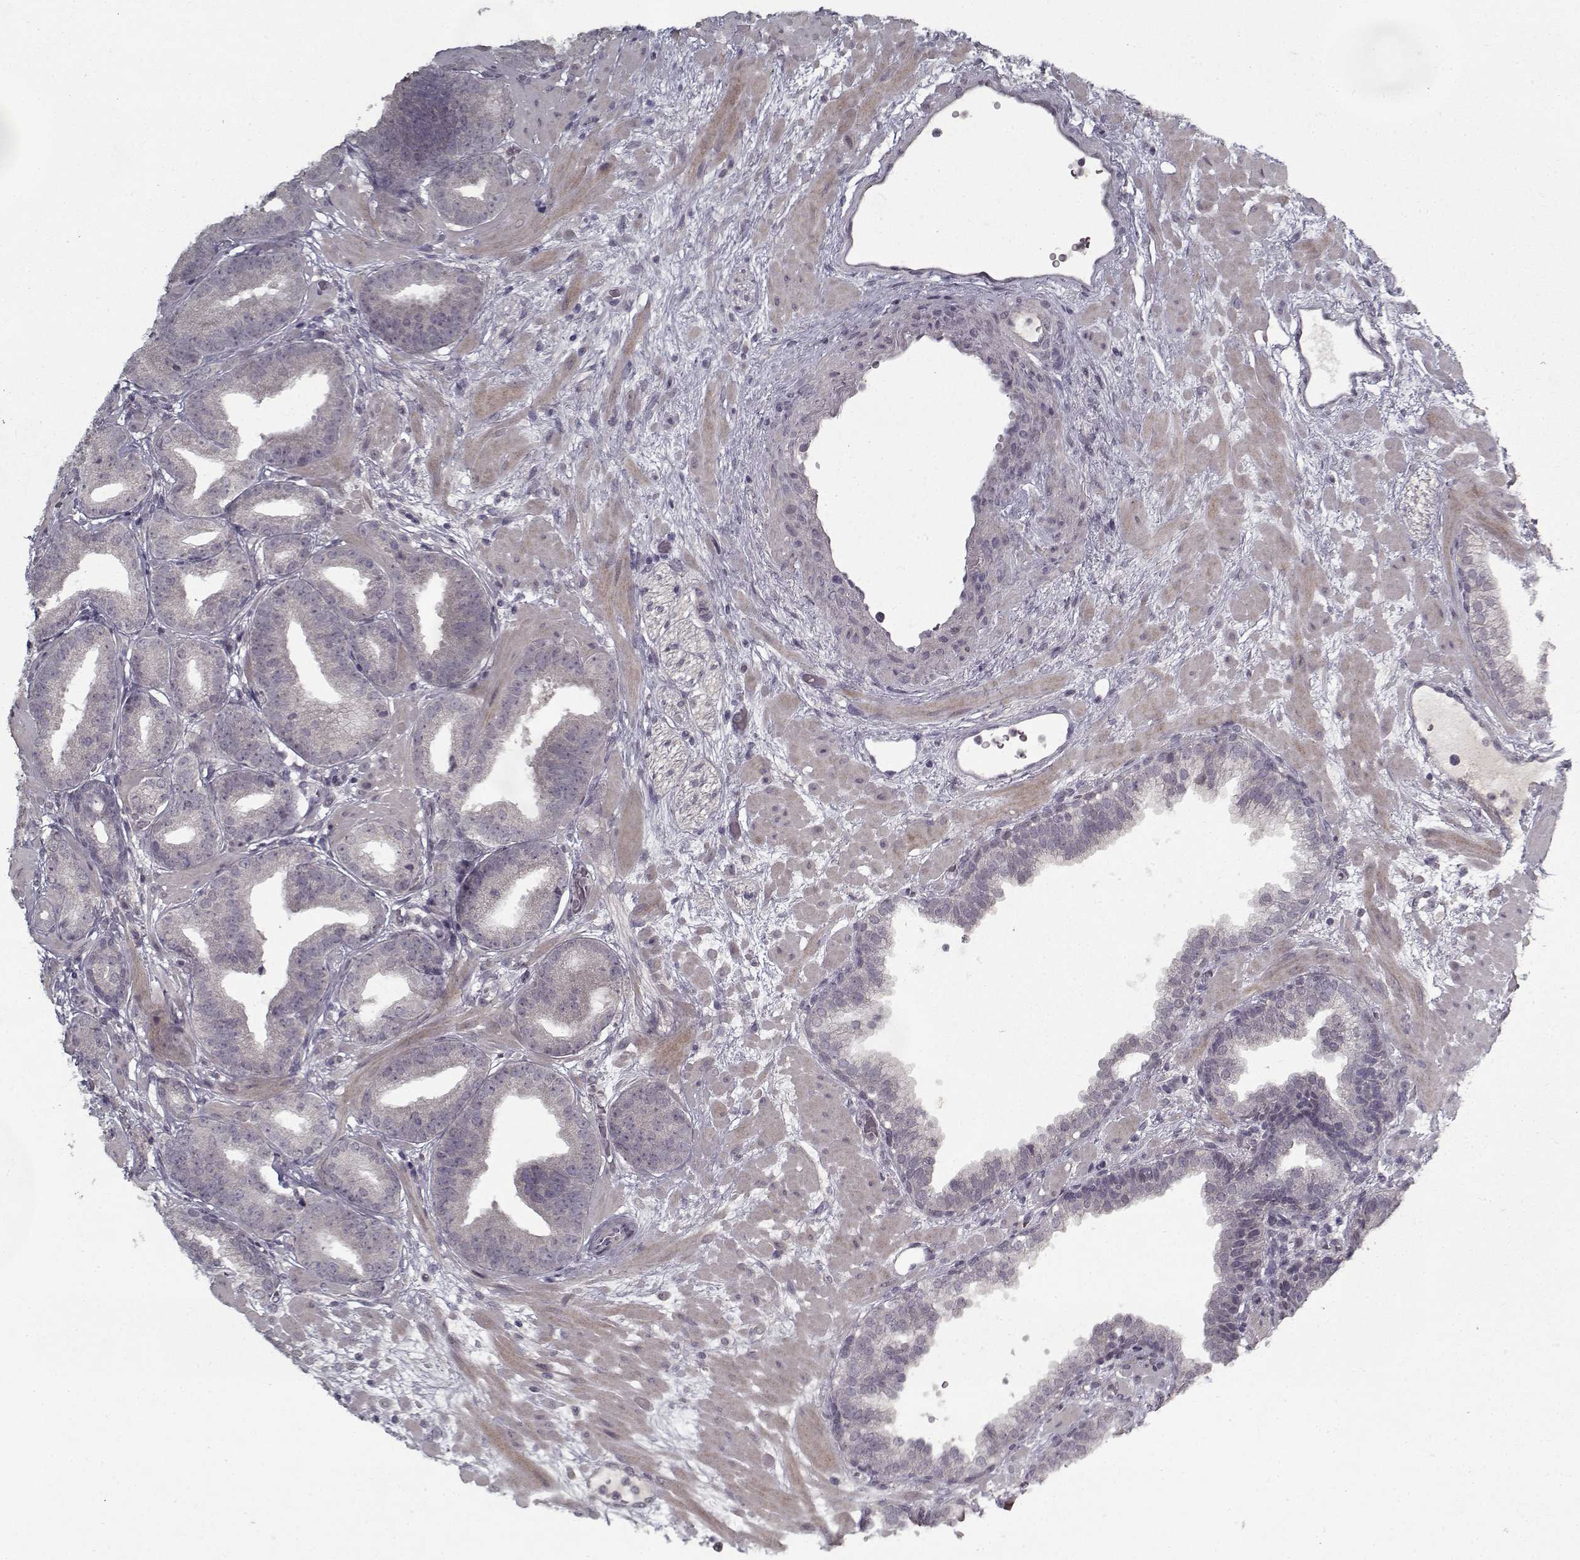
{"staining": {"intensity": "negative", "quantity": "none", "location": "none"}, "tissue": "prostate cancer", "cell_type": "Tumor cells", "image_type": "cancer", "snomed": [{"axis": "morphology", "description": "Adenocarcinoma, Low grade"}, {"axis": "topography", "description": "Prostate"}], "caption": "Prostate low-grade adenocarcinoma stained for a protein using IHC shows no staining tumor cells.", "gene": "LAMA2", "patient": {"sex": "male", "age": 68}}